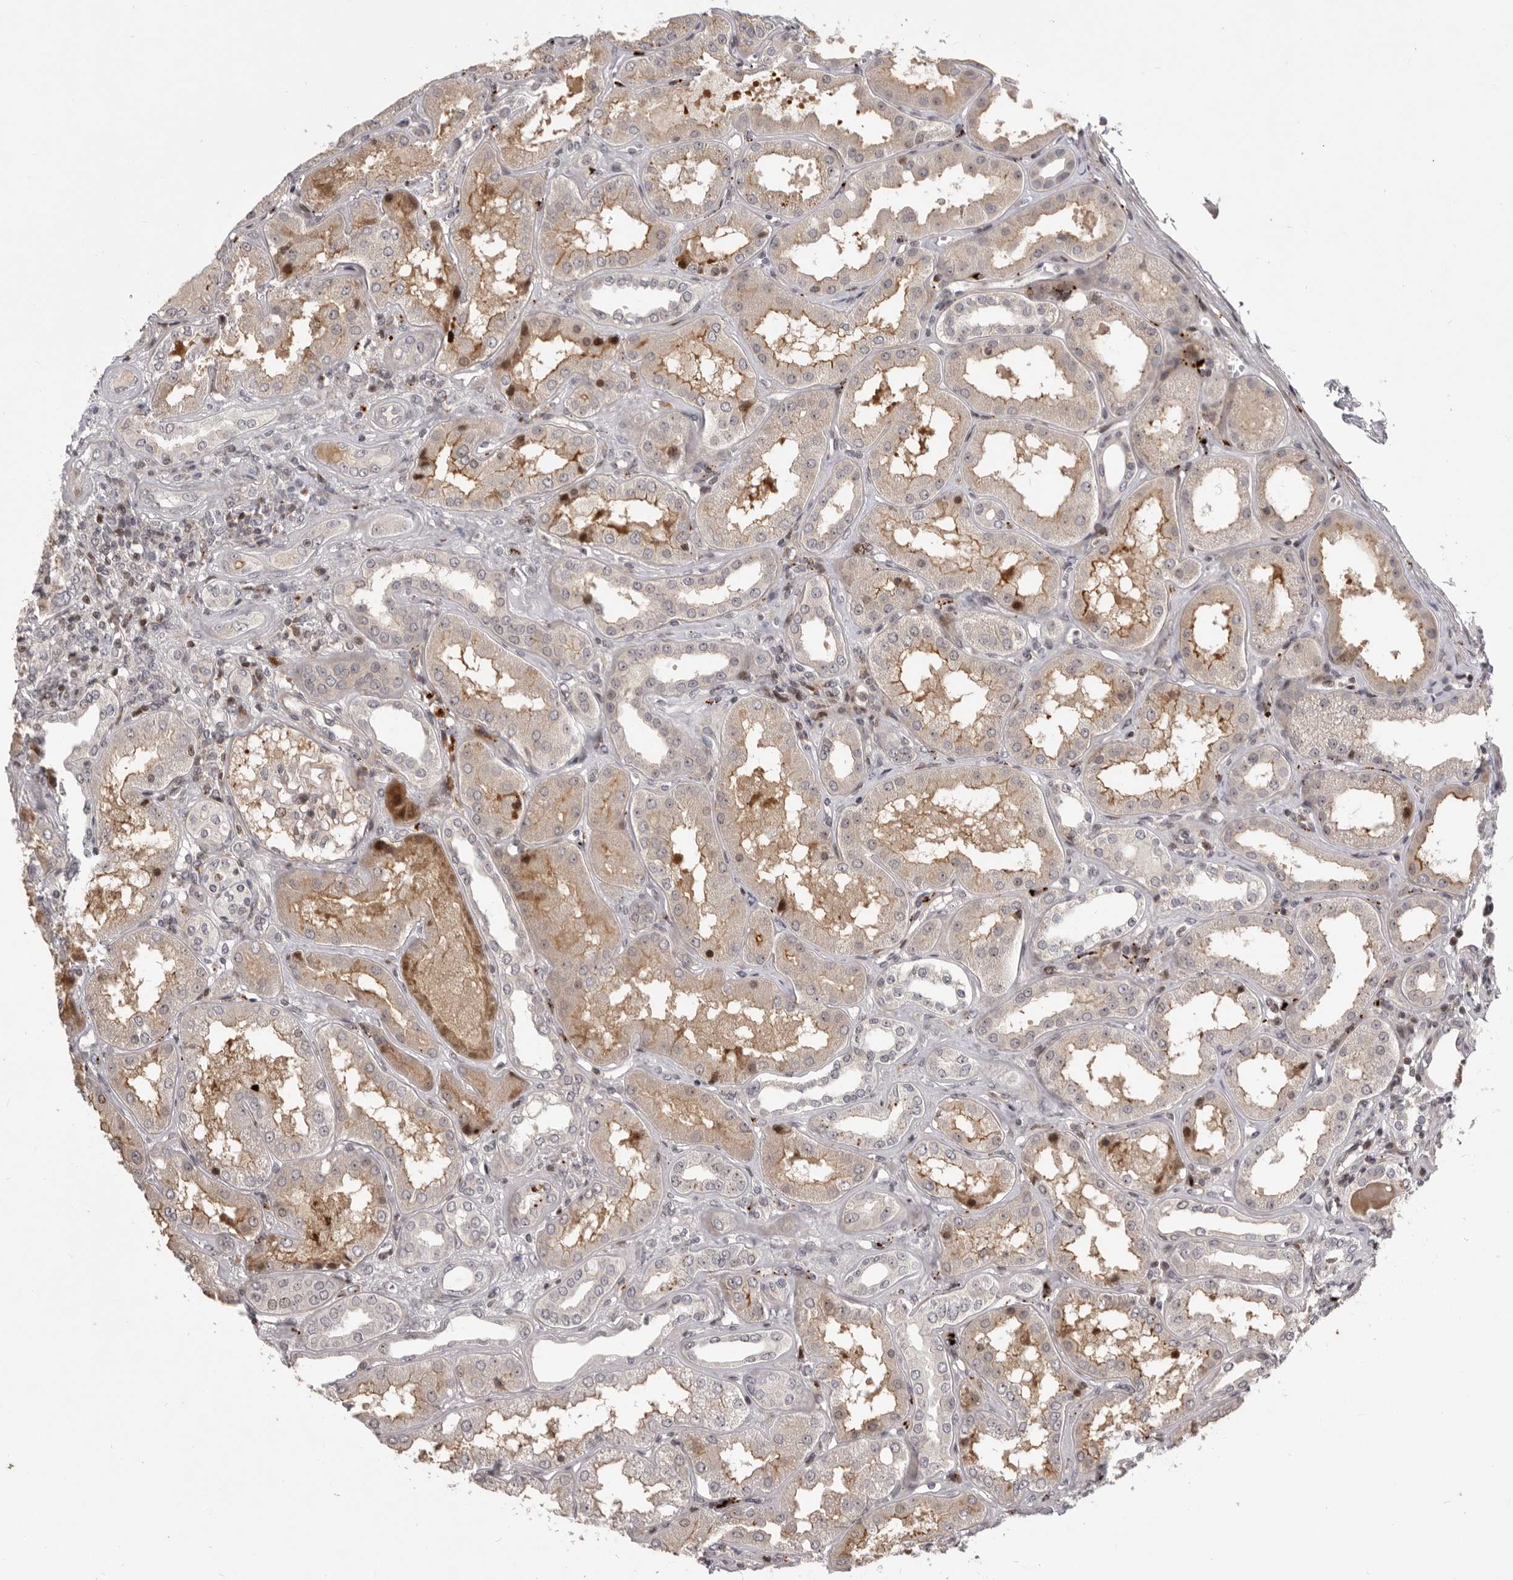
{"staining": {"intensity": "moderate", "quantity": "<25%", "location": "cytoplasmic/membranous,nuclear"}, "tissue": "kidney", "cell_type": "Cells in glomeruli", "image_type": "normal", "snomed": [{"axis": "morphology", "description": "Normal tissue, NOS"}, {"axis": "topography", "description": "Kidney"}], "caption": "Brown immunohistochemical staining in normal human kidney reveals moderate cytoplasmic/membranous,nuclear expression in about <25% of cells in glomeruli.", "gene": "AZIN1", "patient": {"sex": "female", "age": 56}}